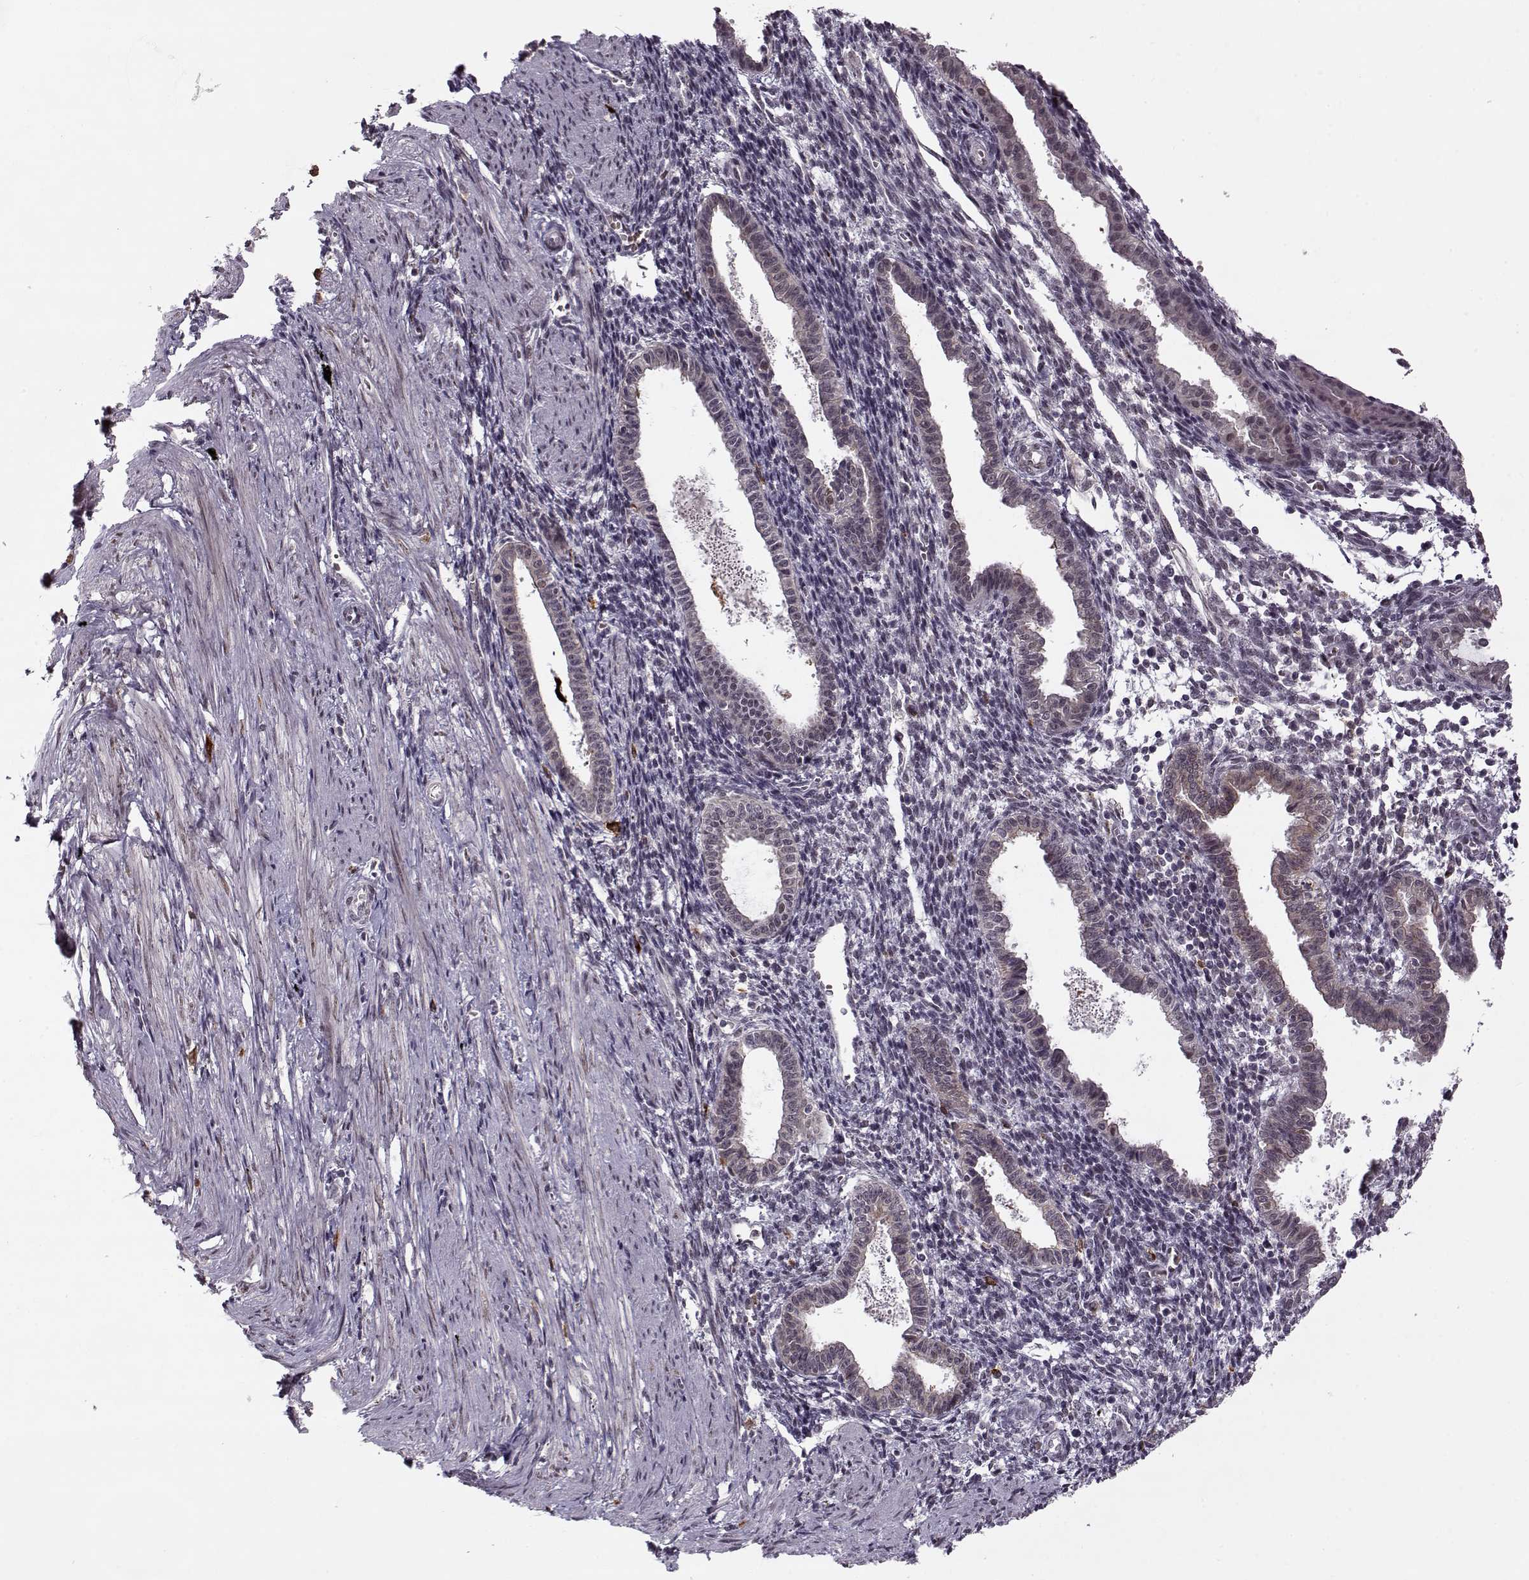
{"staining": {"intensity": "negative", "quantity": "none", "location": "none"}, "tissue": "endometrium", "cell_type": "Cells in endometrial stroma", "image_type": "normal", "snomed": [{"axis": "morphology", "description": "Normal tissue, NOS"}, {"axis": "topography", "description": "Endometrium"}], "caption": "High power microscopy image of an IHC micrograph of unremarkable endometrium, revealing no significant positivity in cells in endometrial stroma.", "gene": "DENND4B", "patient": {"sex": "female", "age": 37}}